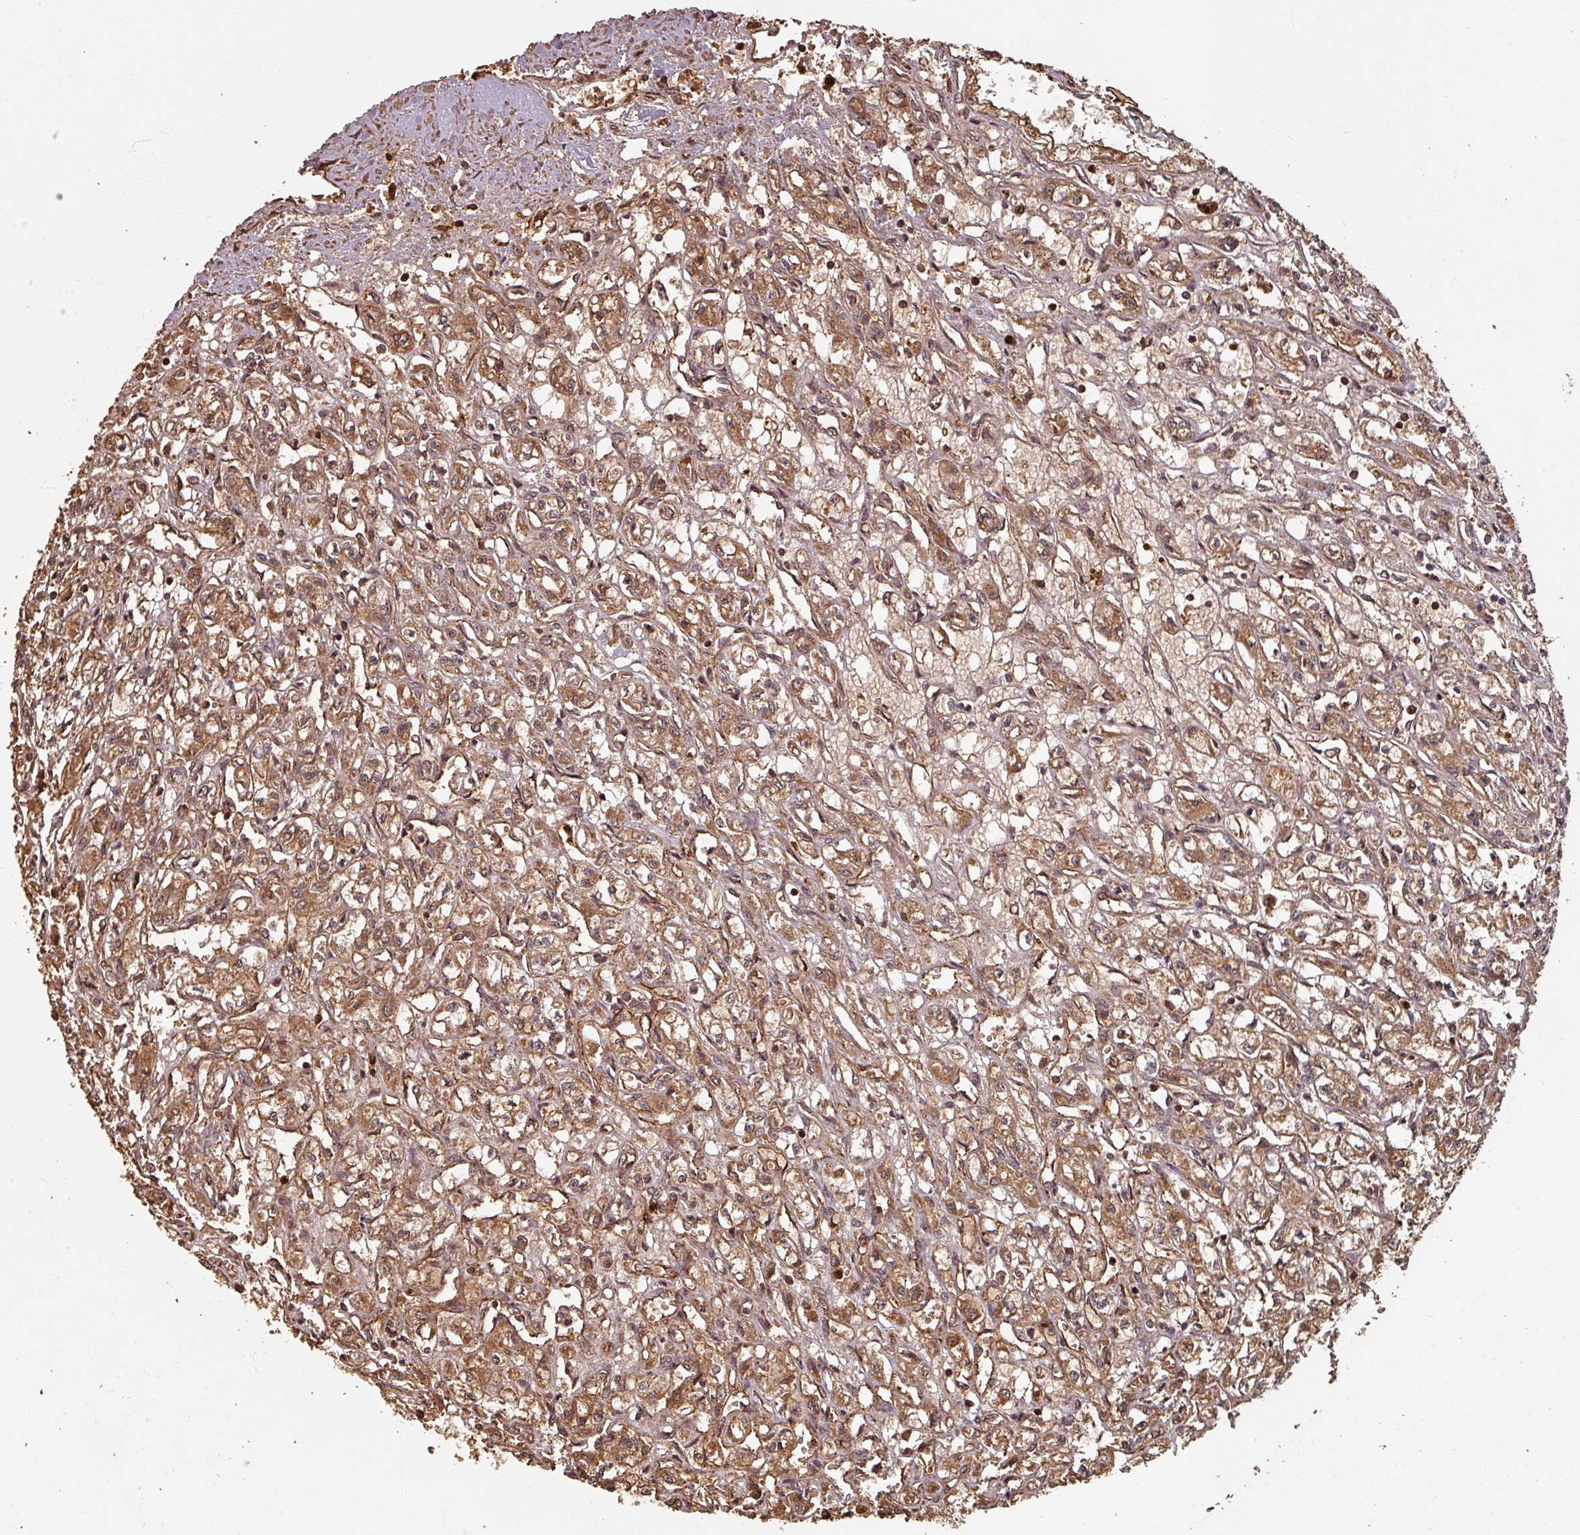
{"staining": {"intensity": "moderate", "quantity": ">75%", "location": "cytoplasmic/membranous,nuclear"}, "tissue": "renal cancer", "cell_type": "Tumor cells", "image_type": "cancer", "snomed": [{"axis": "morphology", "description": "Adenocarcinoma, NOS"}, {"axis": "topography", "description": "Kidney"}], "caption": "An immunohistochemistry photomicrograph of tumor tissue is shown. Protein staining in brown highlights moderate cytoplasmic/membranous and nuclear positivity in renal cancer (adenocarcinoma) within tumor cells.", "gene": "EID1", "patient": {"sex": "male", "age": 56}}